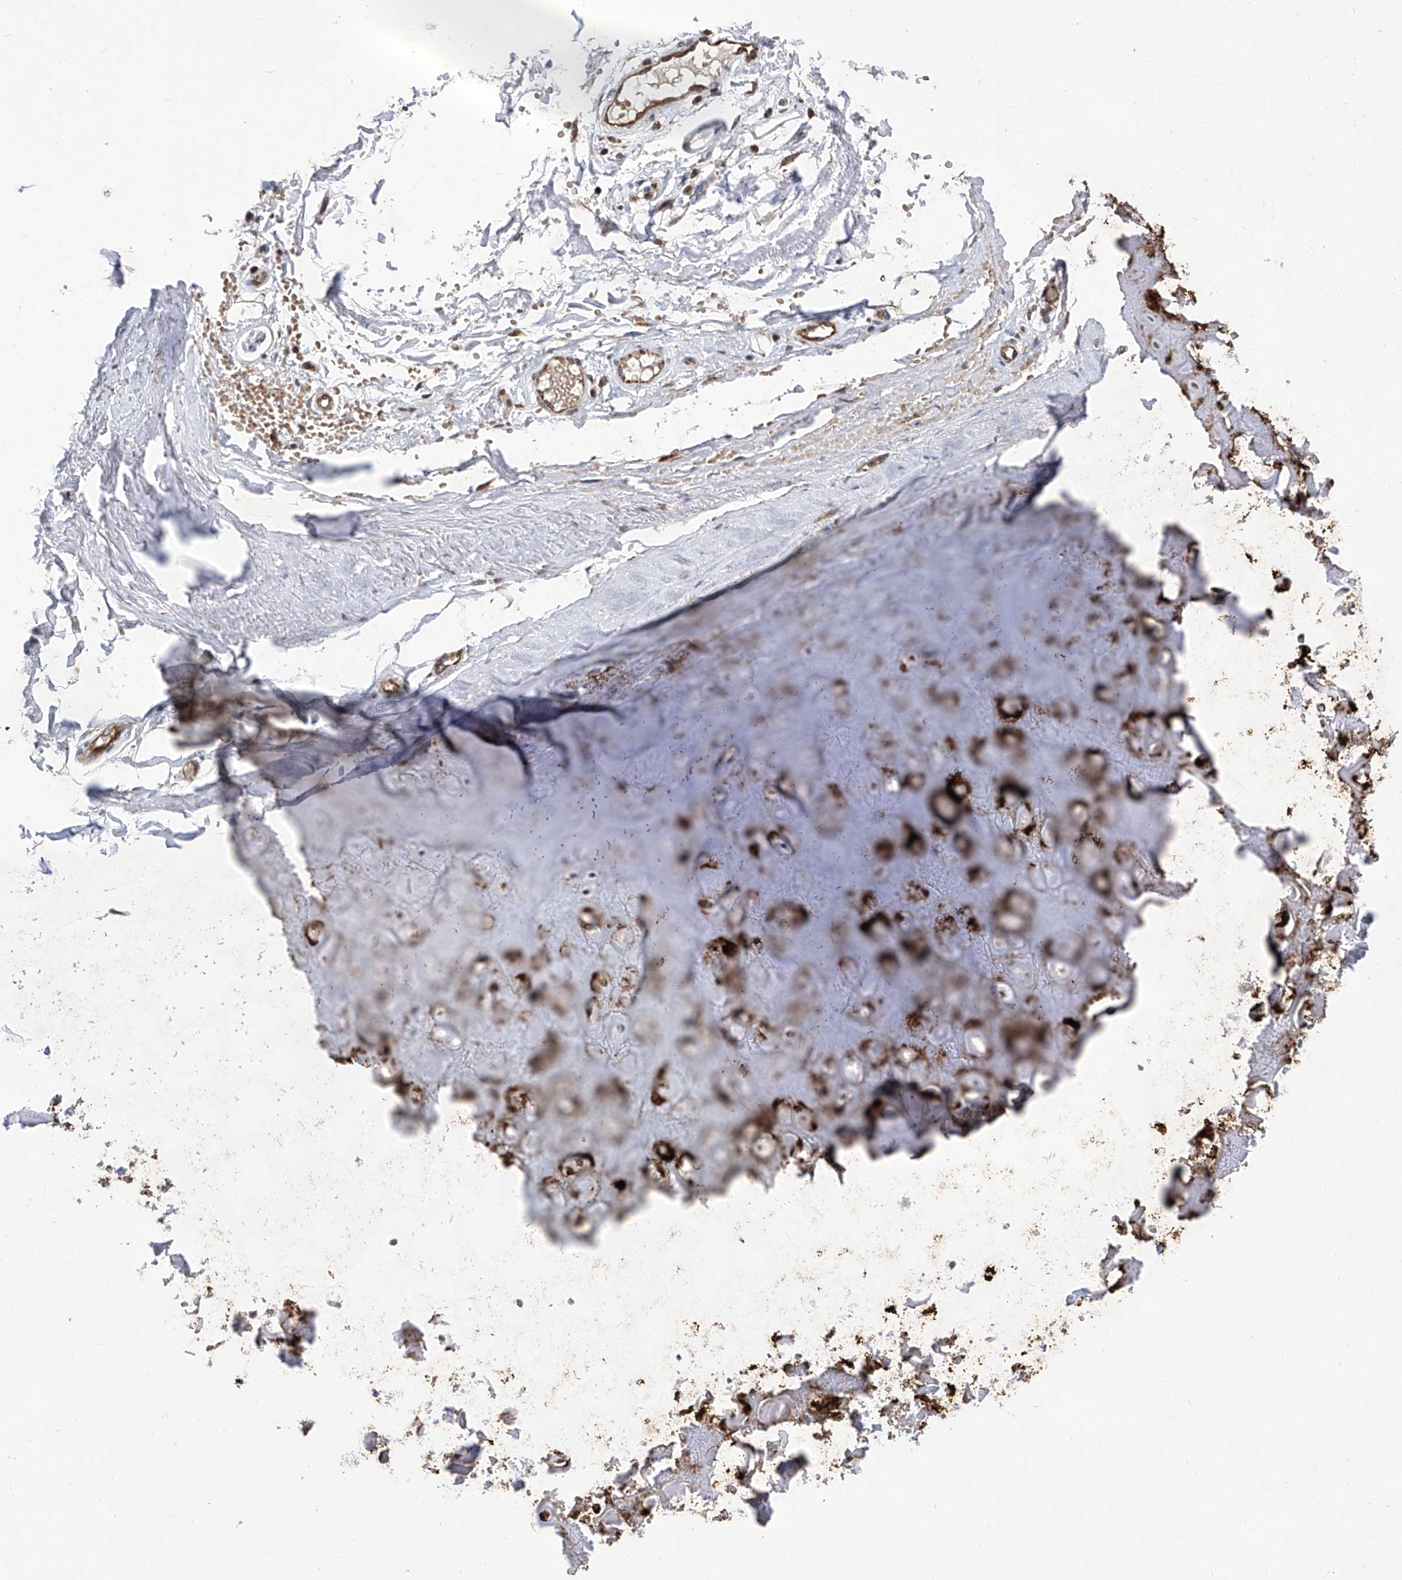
{"staining": {"intensity": "moderate", "quantity": "25%-75%", "location": "cytoplasmic/membranous"}, "tissue": "adipose tissue", "cell_type": "Adipocytes", "image_type": "normal", "snomed": [{"axis": "morphology", "description": "Normal tissue, NOS"}, {"axis": "morphology", "description": "Basal cell carcinoma"}, {"axis": "topography", "description": "Skin"}], "caption": "IHC image of unremarkable adipose tissue stained for a protein (brown), which demonstrates medium levels of moderate cytoplasmic/membranous expression in approximately 25%-75% of adipocytes.", "gene": "FARP2", "patient": {"sex": "female", "age": 89}}